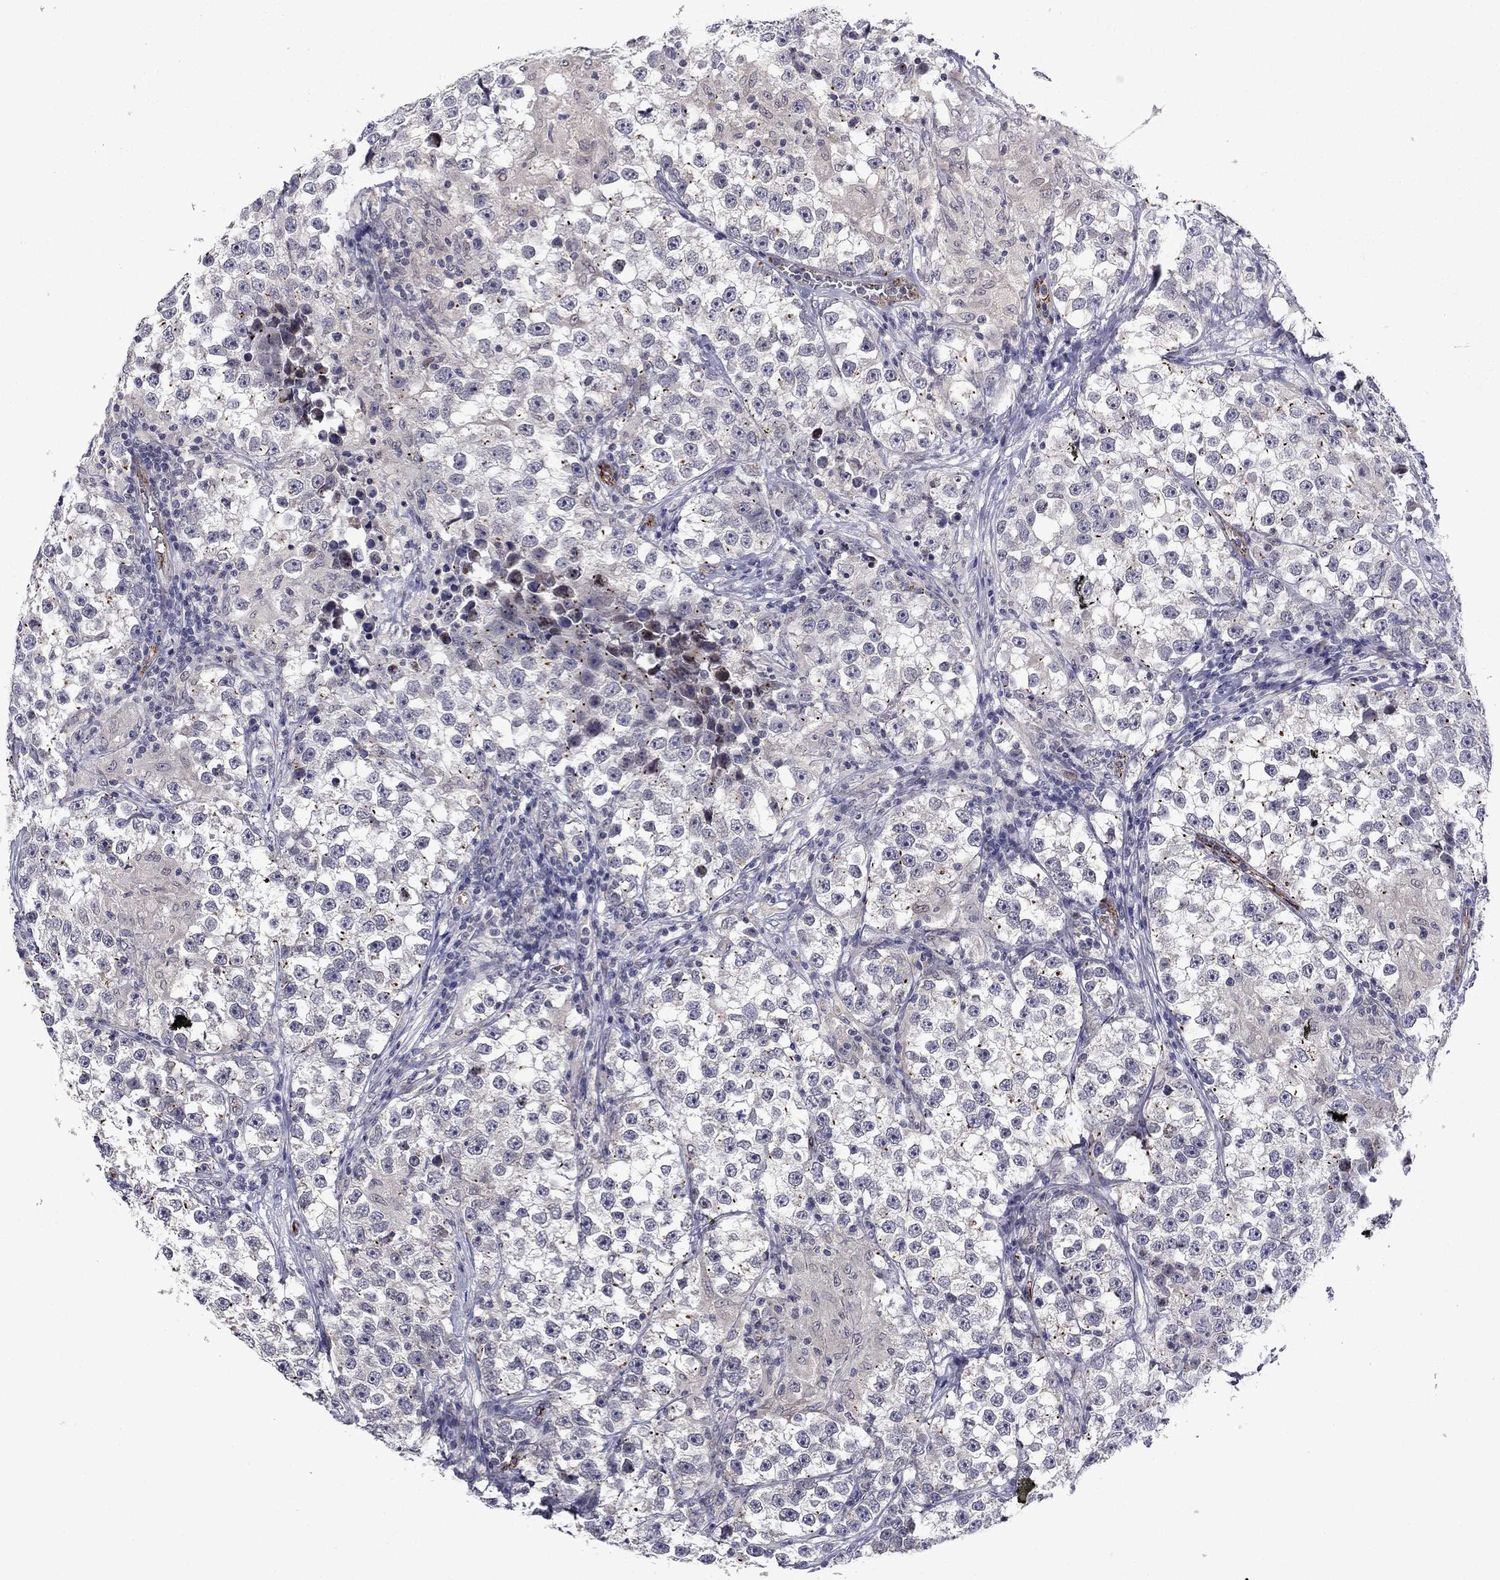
{"staining": {"intensity": "negative", "quantity": "none", "location": "none"}, "tissue": "testis cancer", "cell_type": "Tumor cells", "image_type": "cancer", "snomed": [{"axis": "morphology", "description": "Seminoma, NOS"}, {"axis": "topography", "description": "Testis"}], "caption": "Testis cancer was stained to show a protein in brown. There is no significant staining in tumor cells.", "gene": "SLITRK1", "patient": {"sex": "male", "age": 46}}